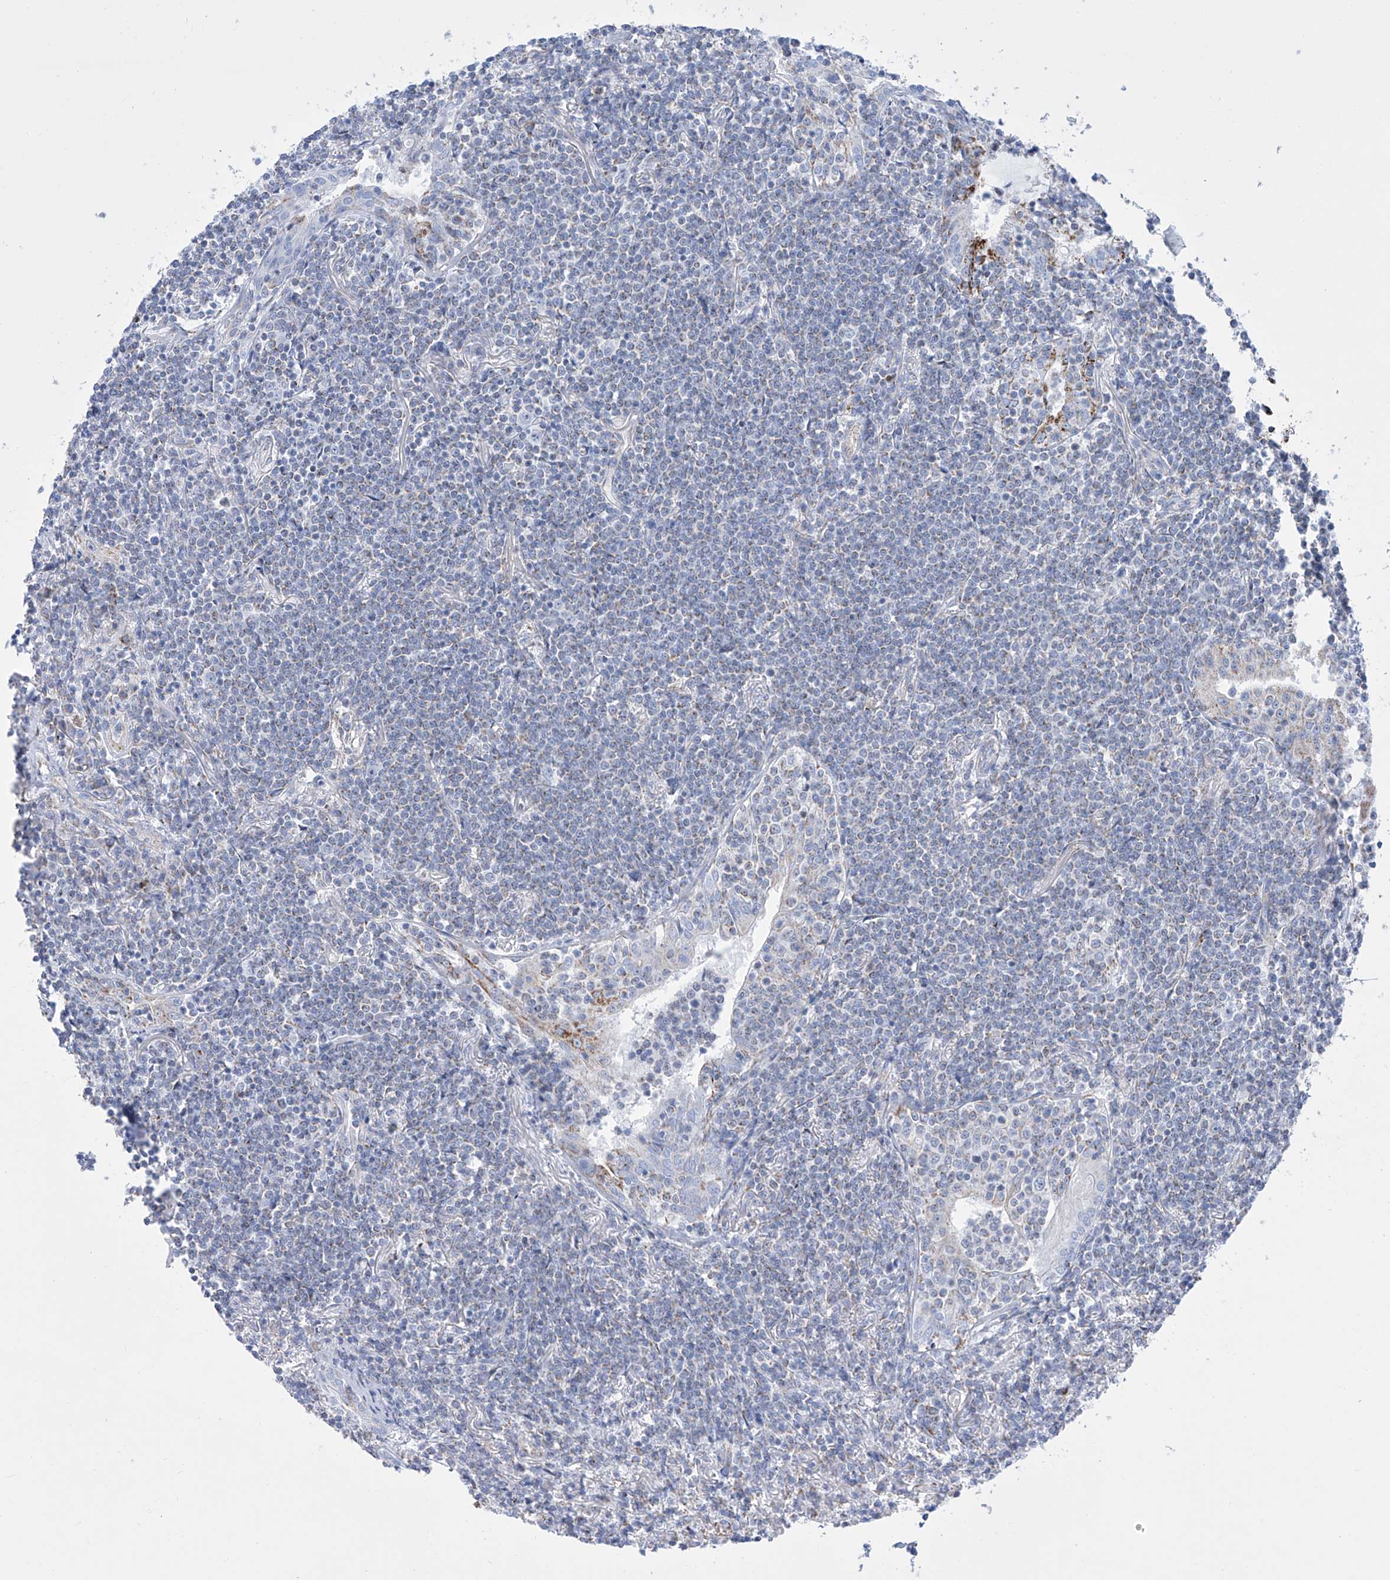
{"staining": {"intensity": "negative", "quantity": "none", "location": "none"}, "tissue": "lymphoma", "cell_type": "Tumor cells", "image_type": "cancer", "snomed": [{"axis": "morphology", "description": "Malignant lymphoma, non-Hodgkin's type, Low grade"}, {"axis": "topography", "description": "Lung"}], "caption": "Immunohistochemical staining of human low-grade malignant lymphoma, non-Hodgkin's type shows no significant positivity in tumor cells. (Brightfield microscopy of DAB immunohistochemistry (IHC) at high magnification).", "gene": "ALDH6A1", "patient": {"sex": "female", "age": 71}}